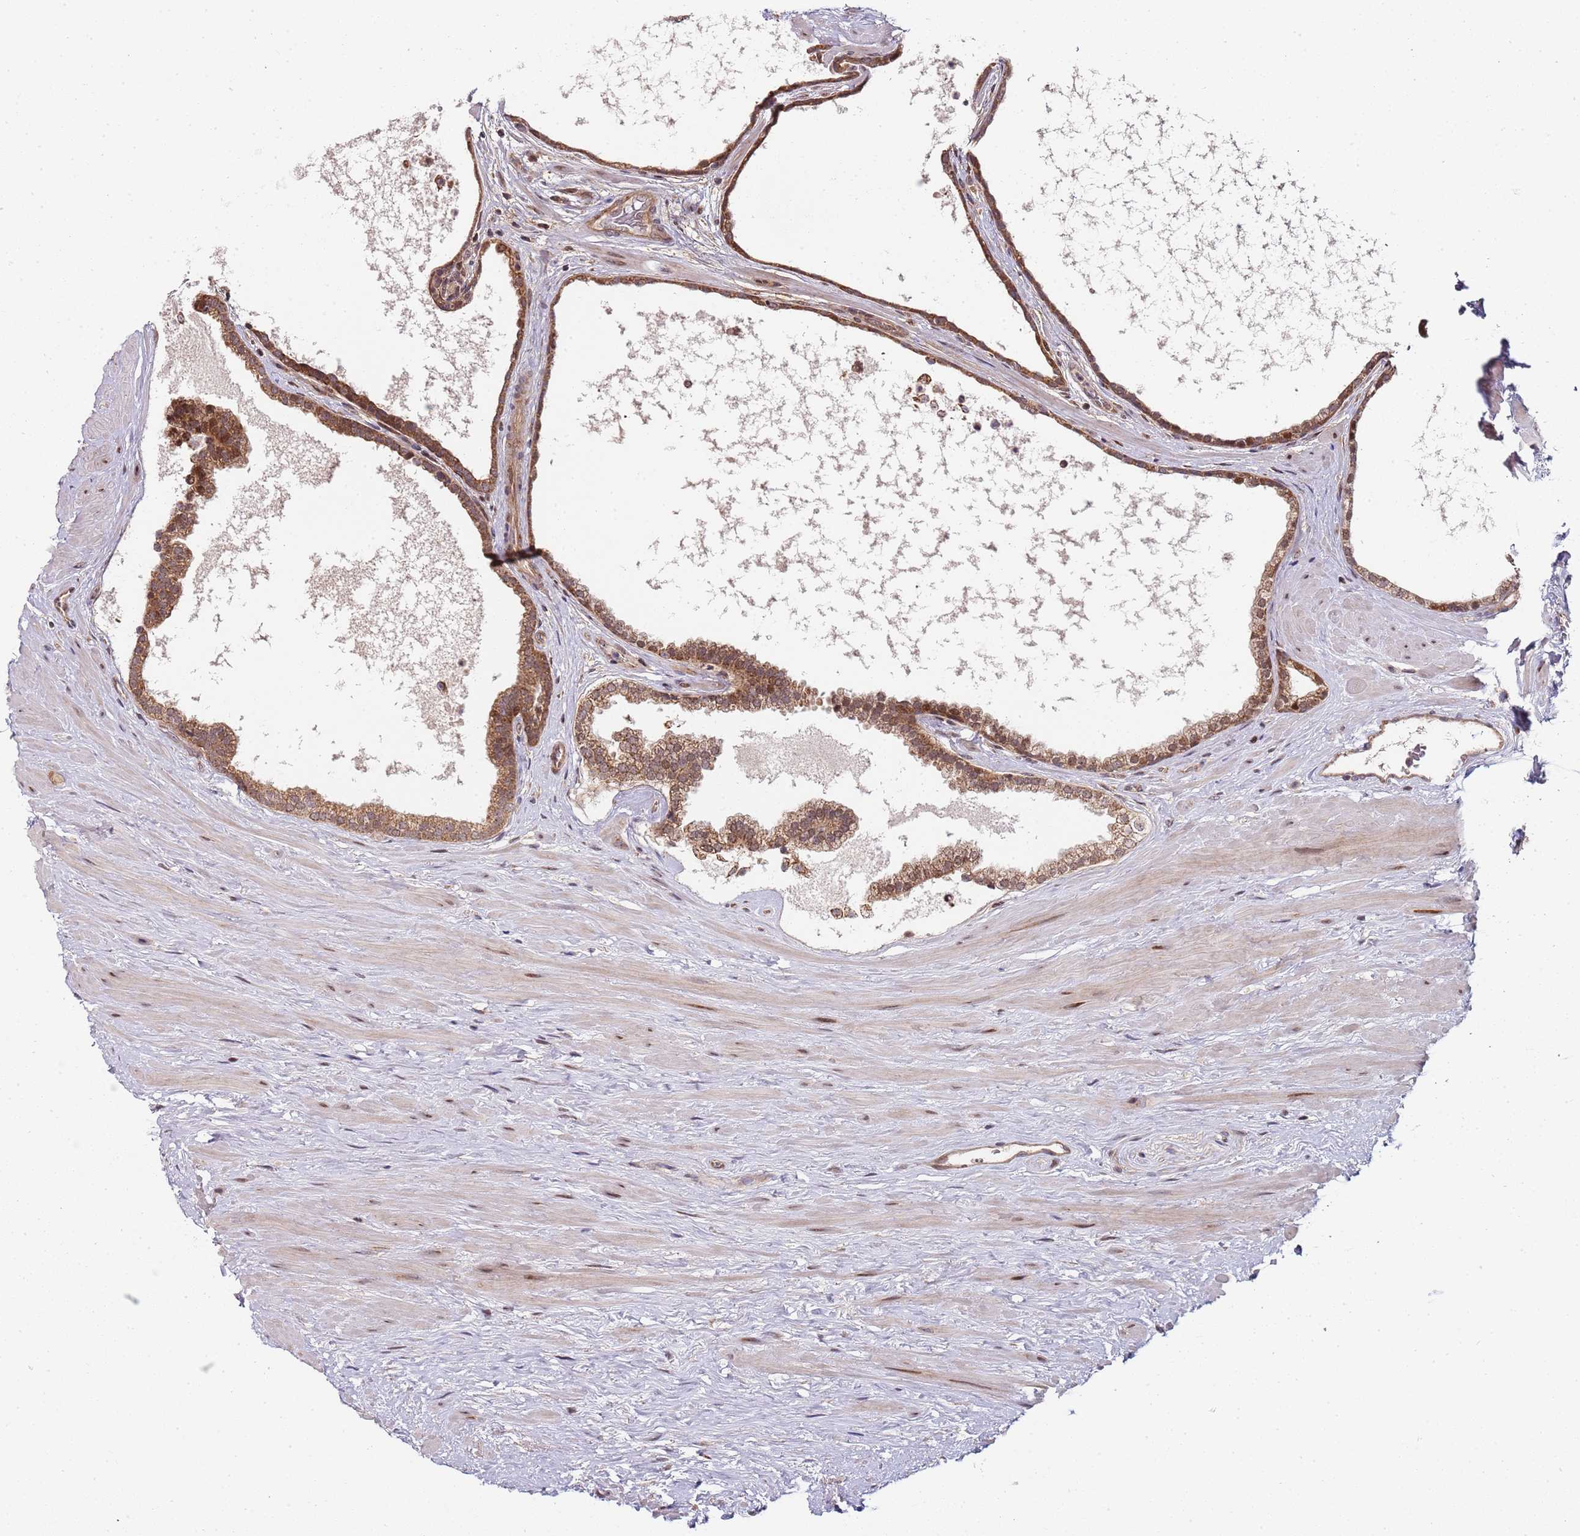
{"staining": {"intensity": "moderate", "quantity": ">75%", "location": "cytoplasmic/membranous,nuclear"}, "tissue": "prostate", "cell_type": "Glandular cells", "image_type": "normal", "snomed": [{"axis": "morphology", "description": "Normal tissue, NOS"}, {"axis": "topography", "description": "Prostate"}], "caption": "This photomicrograph displays immunohistochemistry (IHC) staining of normal prostate, with medium moderate cytoplasmic/membranous,nuclear expression in about >75% of glandular cells.", "gene": "EDC3", "patient": {"sex": "male", "age": 48}}